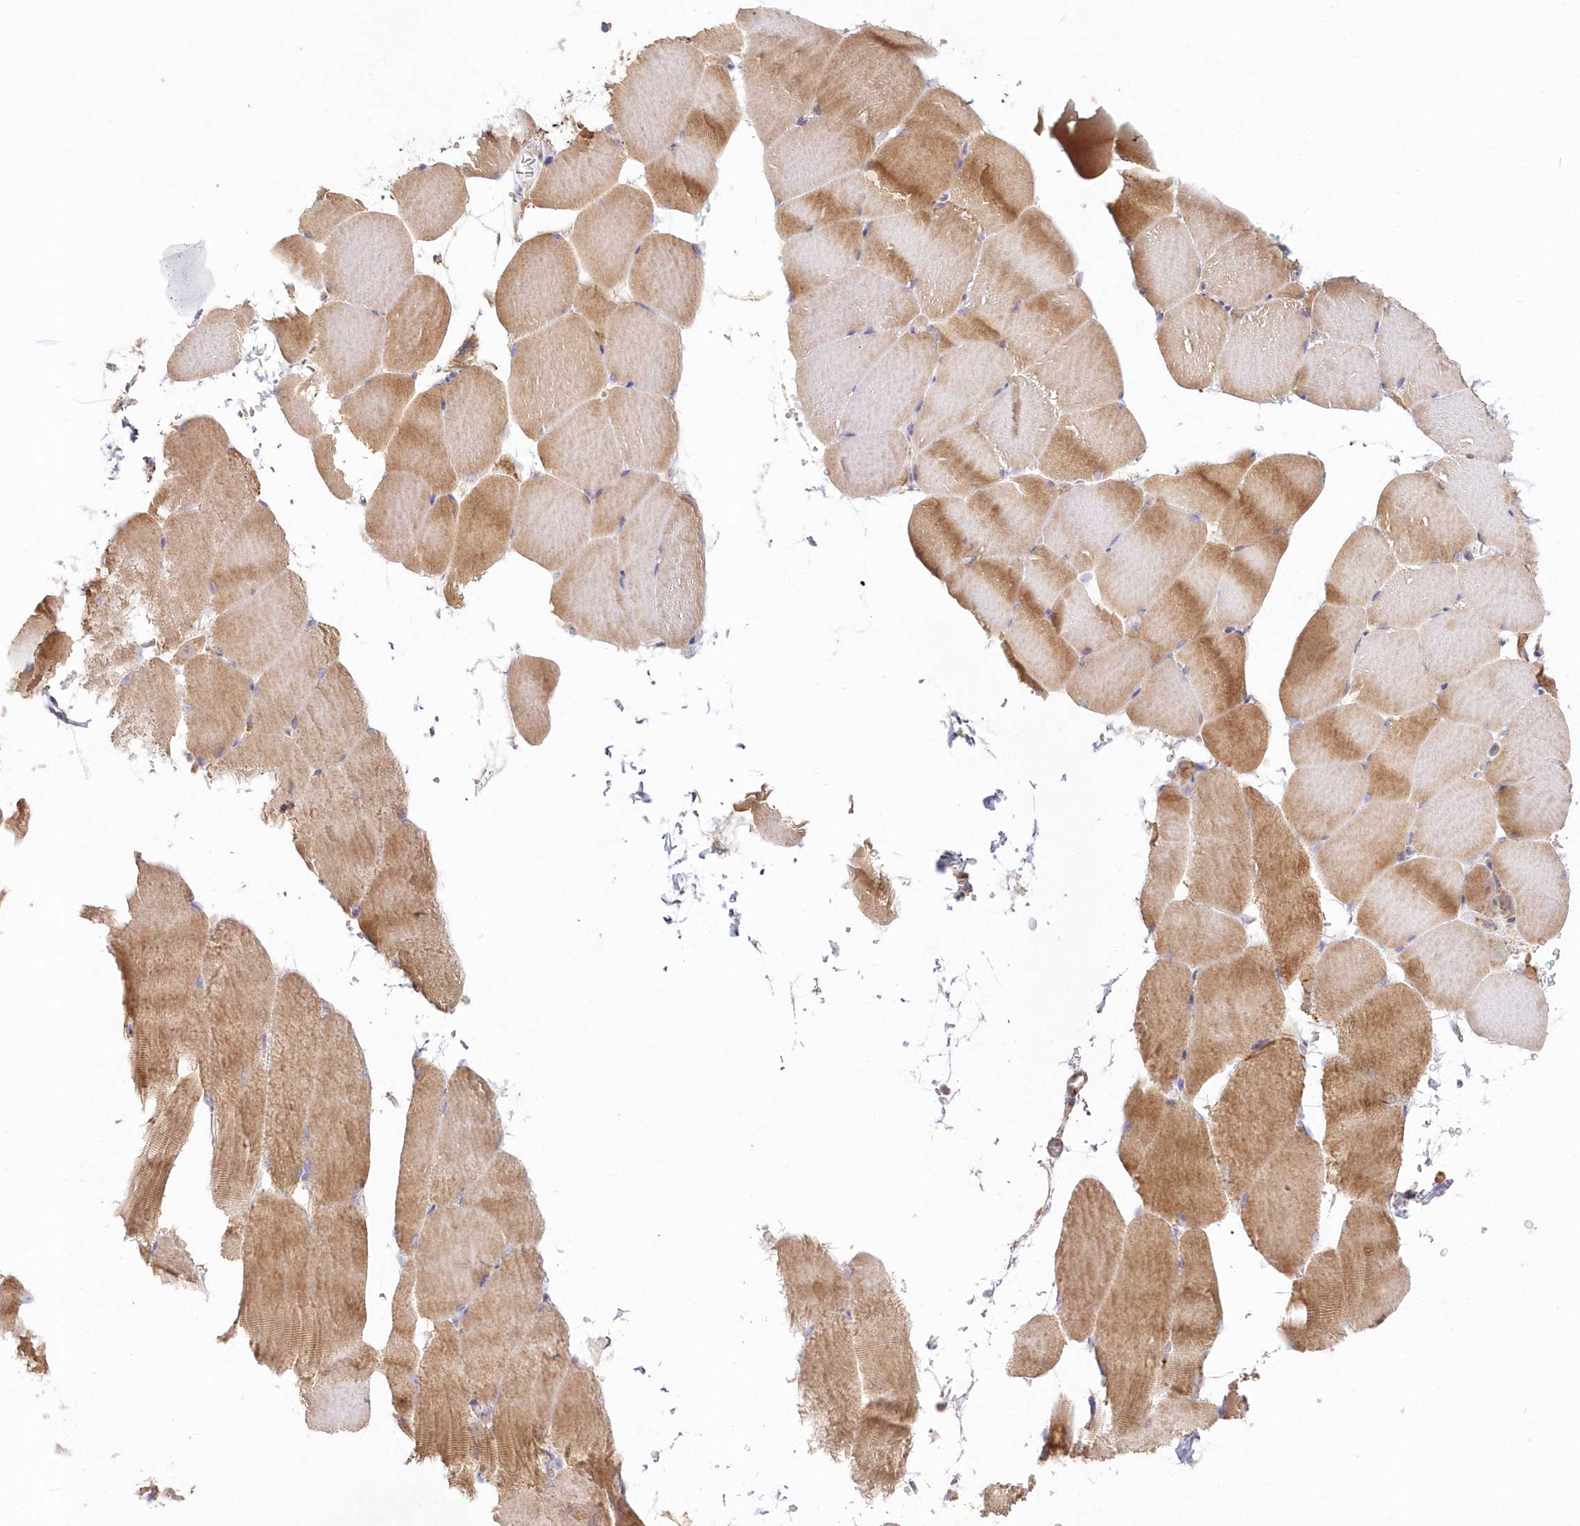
{"staining": {"intensity": "moderate", "quantity": "25%-75%", "location": "cytoplasmic/membranous"}, "tissue": "skeletal muscle", "cell_type": "Myocytes", "image_type": "normal", "snomed": [{"axis": "morphology", "description": "Normal tissue, NOS"}, {"axis": "topography", "description": "Skeletal muscle"}, {"axis": "topography", "description": "Parathyroid gland"}], "caption": "This is an image of IHC staining of normal skeletal muscle, which shows moderate positivity in the cytoplasmic/membranous of myocytes.", "gene": "DNA2", "patient": {"sex": "female", "age": 37}}